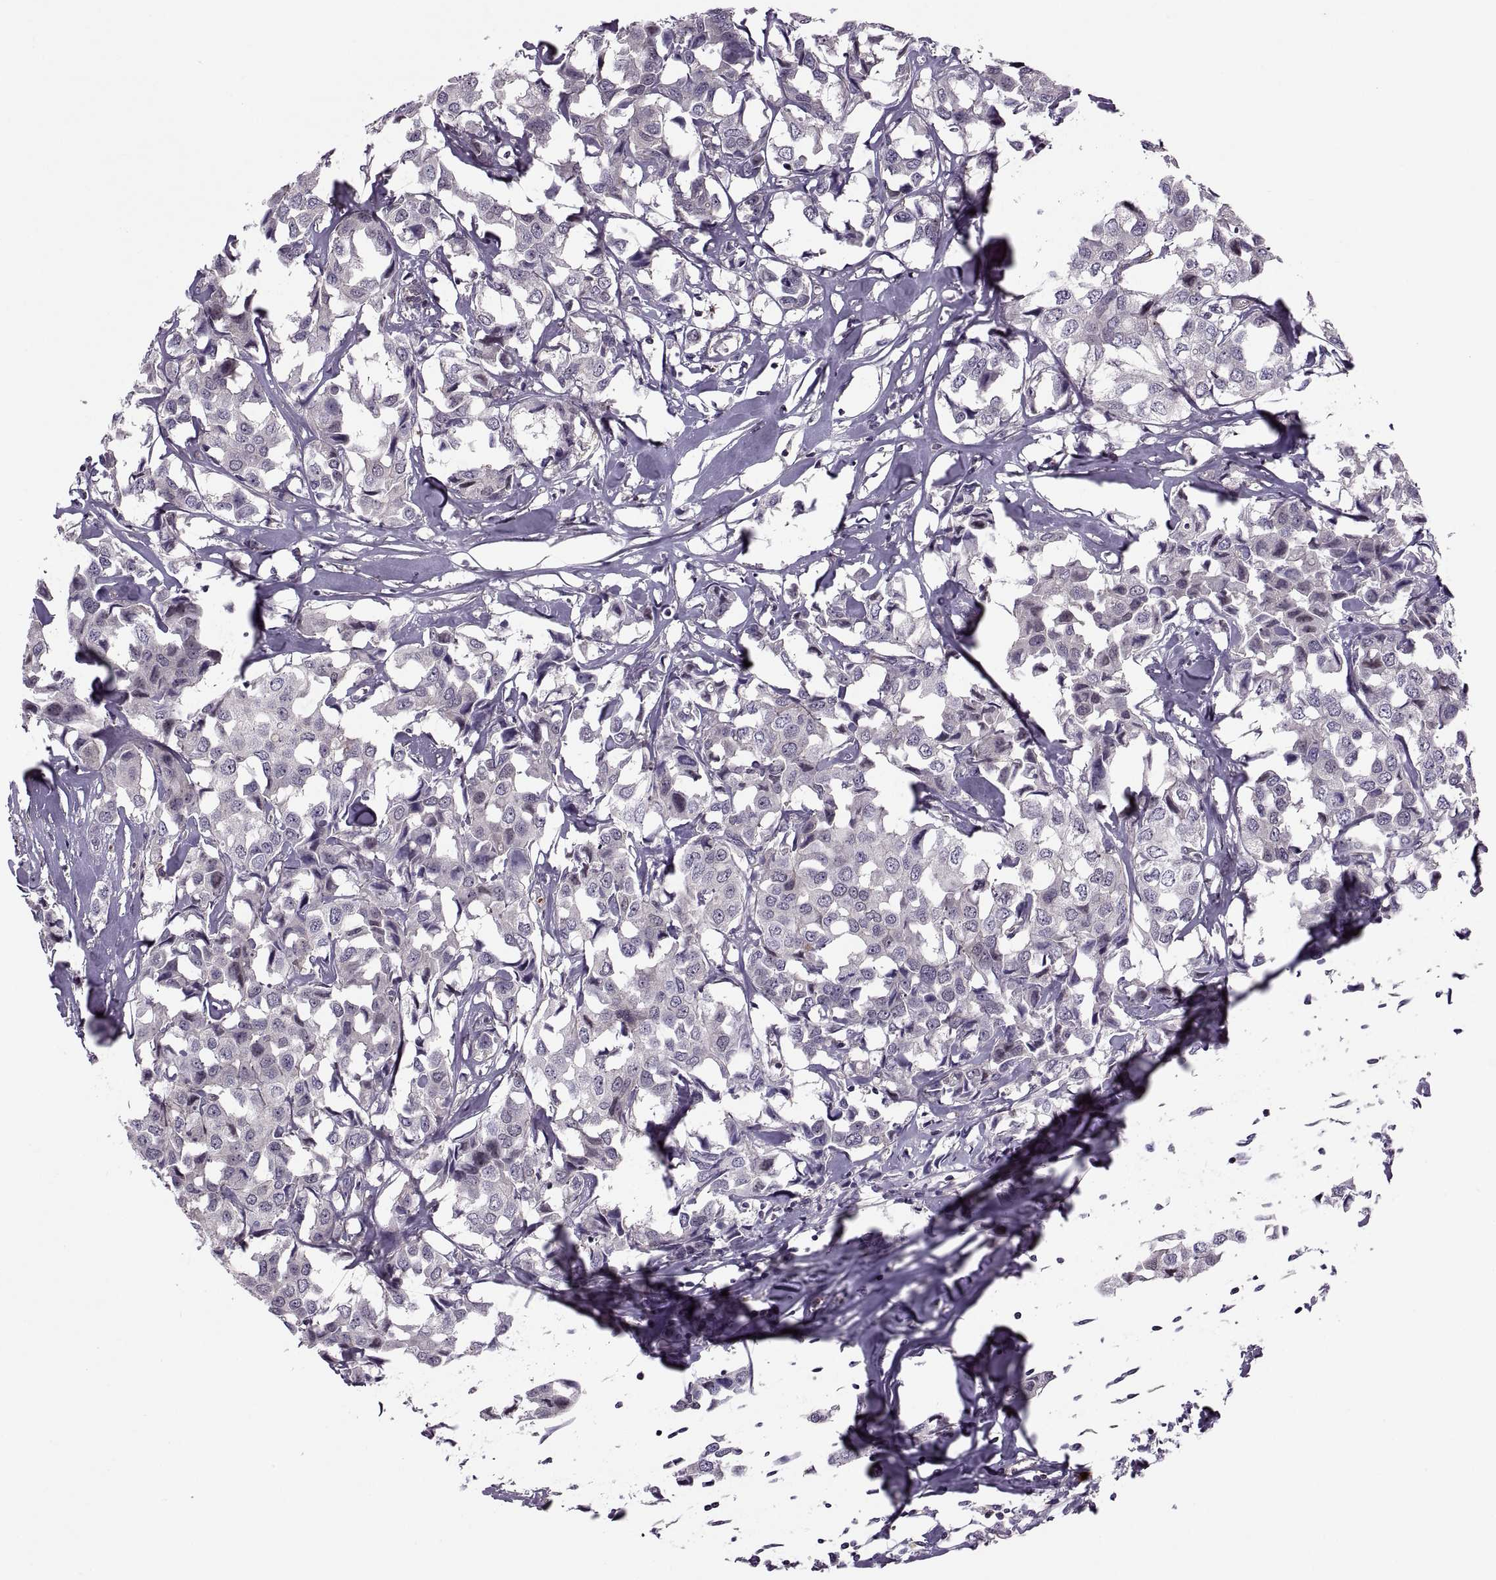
{"staining": {"intensity": "negative", "quantity": "none", "location": "none"}, "tissue": "breast cancer", "cell_type": "Tumor cells", "image_type": "cancer", "snomed": [{"axis": "morphology", "description": "Duct carcinoma"}, {"axis": "topography", "description": "Breast"}], "caption": "There is no significant expression in tumor cells of breast cancer.", "gene": "SLC2A3", "patient": {"sex": "female", "age": 80}}